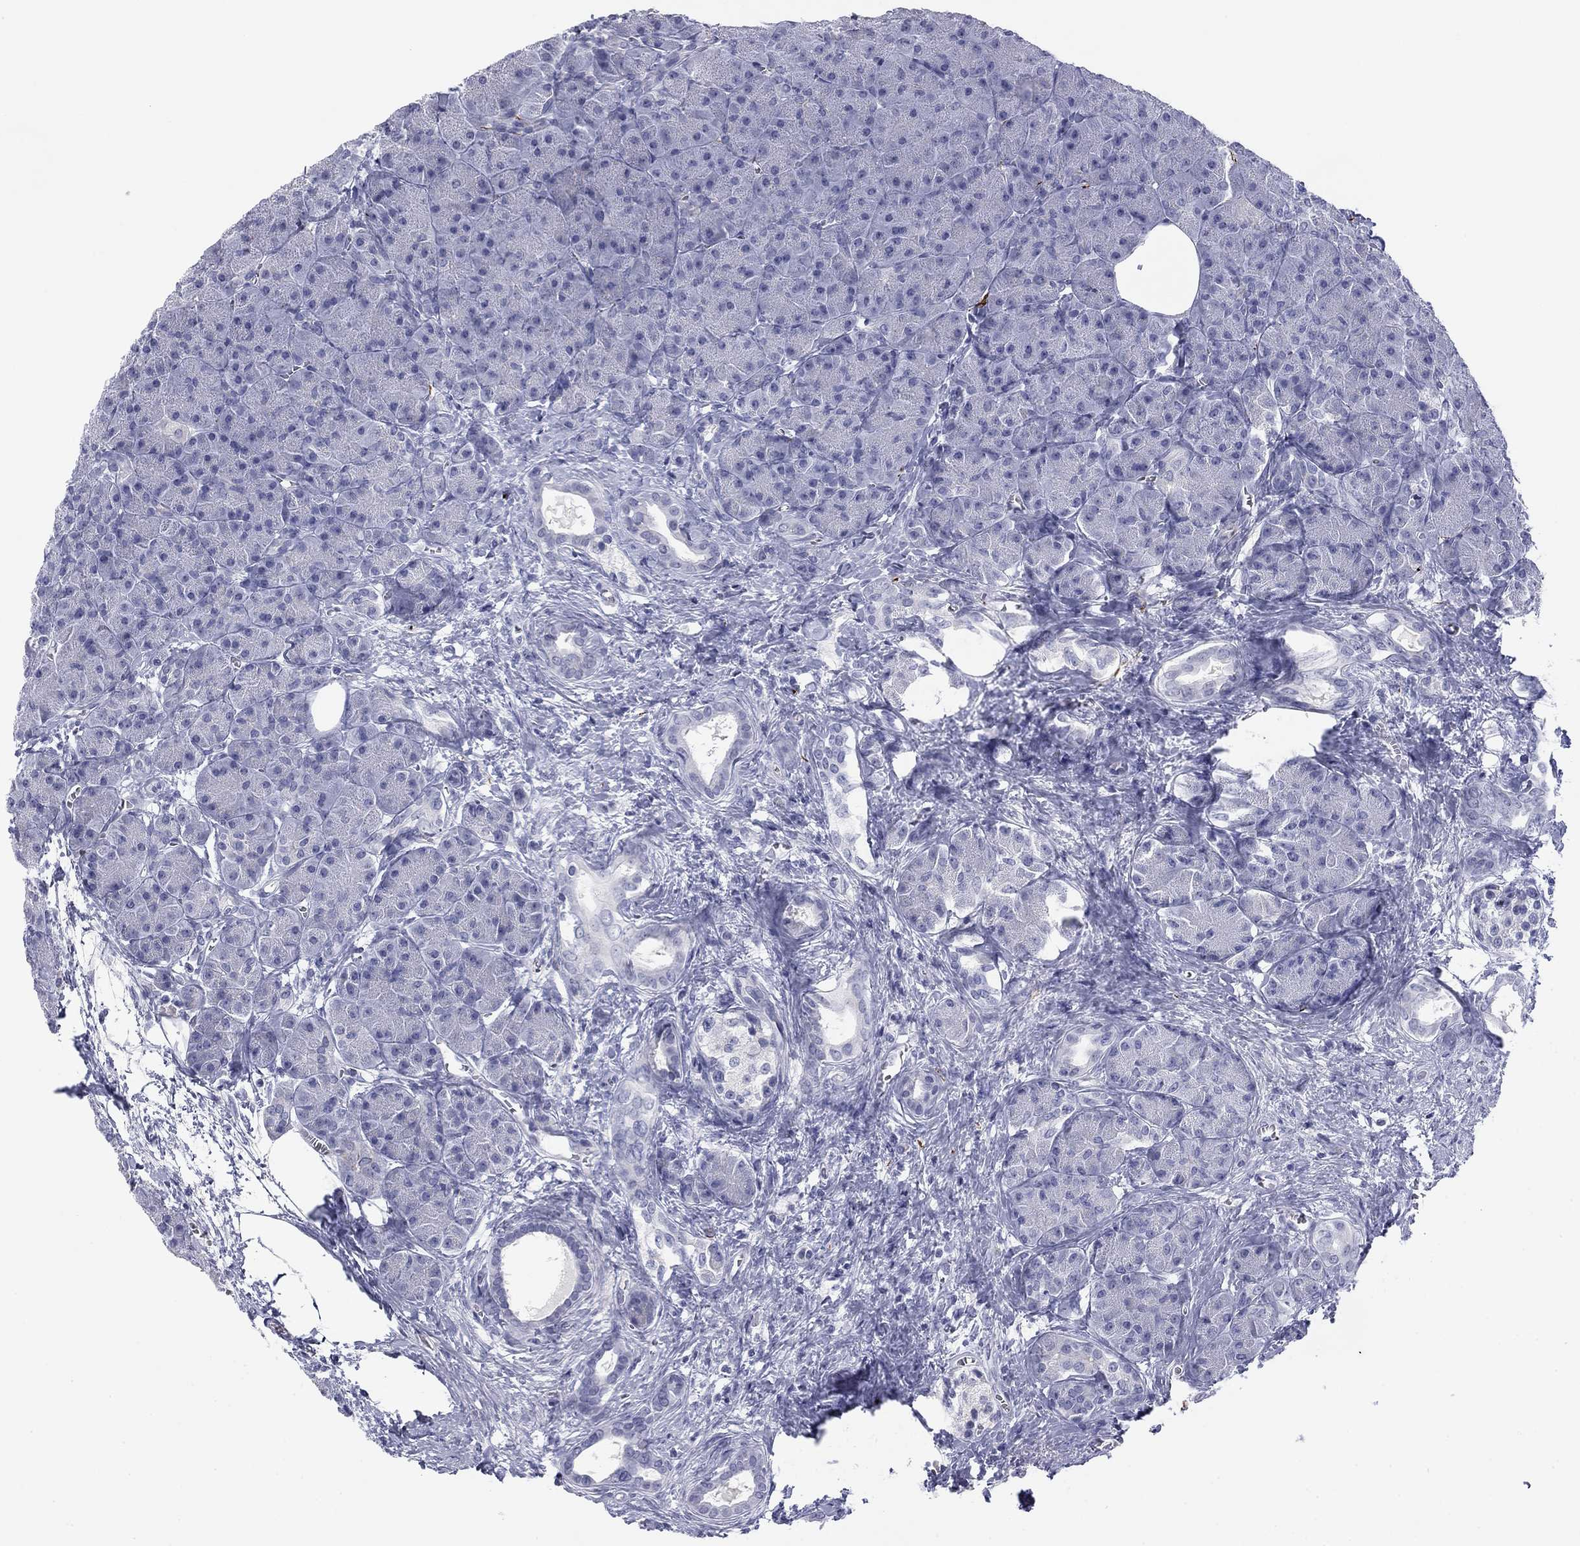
{"staining": {"intensity": "negative", "quantity": "none", "location": "none"}, "tissue": "pancreas", "cell_type": "Exocrine glandular cells", "image_type": "normal", "snomed": [{"axis": "morphology", "description": "Normal tissue, NOS"}, {"axis": "topography", "description": "Pancreas"}], "caption": "A high-resolution micrograph shows IHC staining of benign pancreas, which demonstrates no significant positivity in exocrine glandular cells. The staining is performed using DAB (3,3'-diaminobenzidine) brown chromogen with nuclei counter-stained in using hematoxylin.", "gene": "PRPH", "patient": {"sex": "male", "age": 61}}